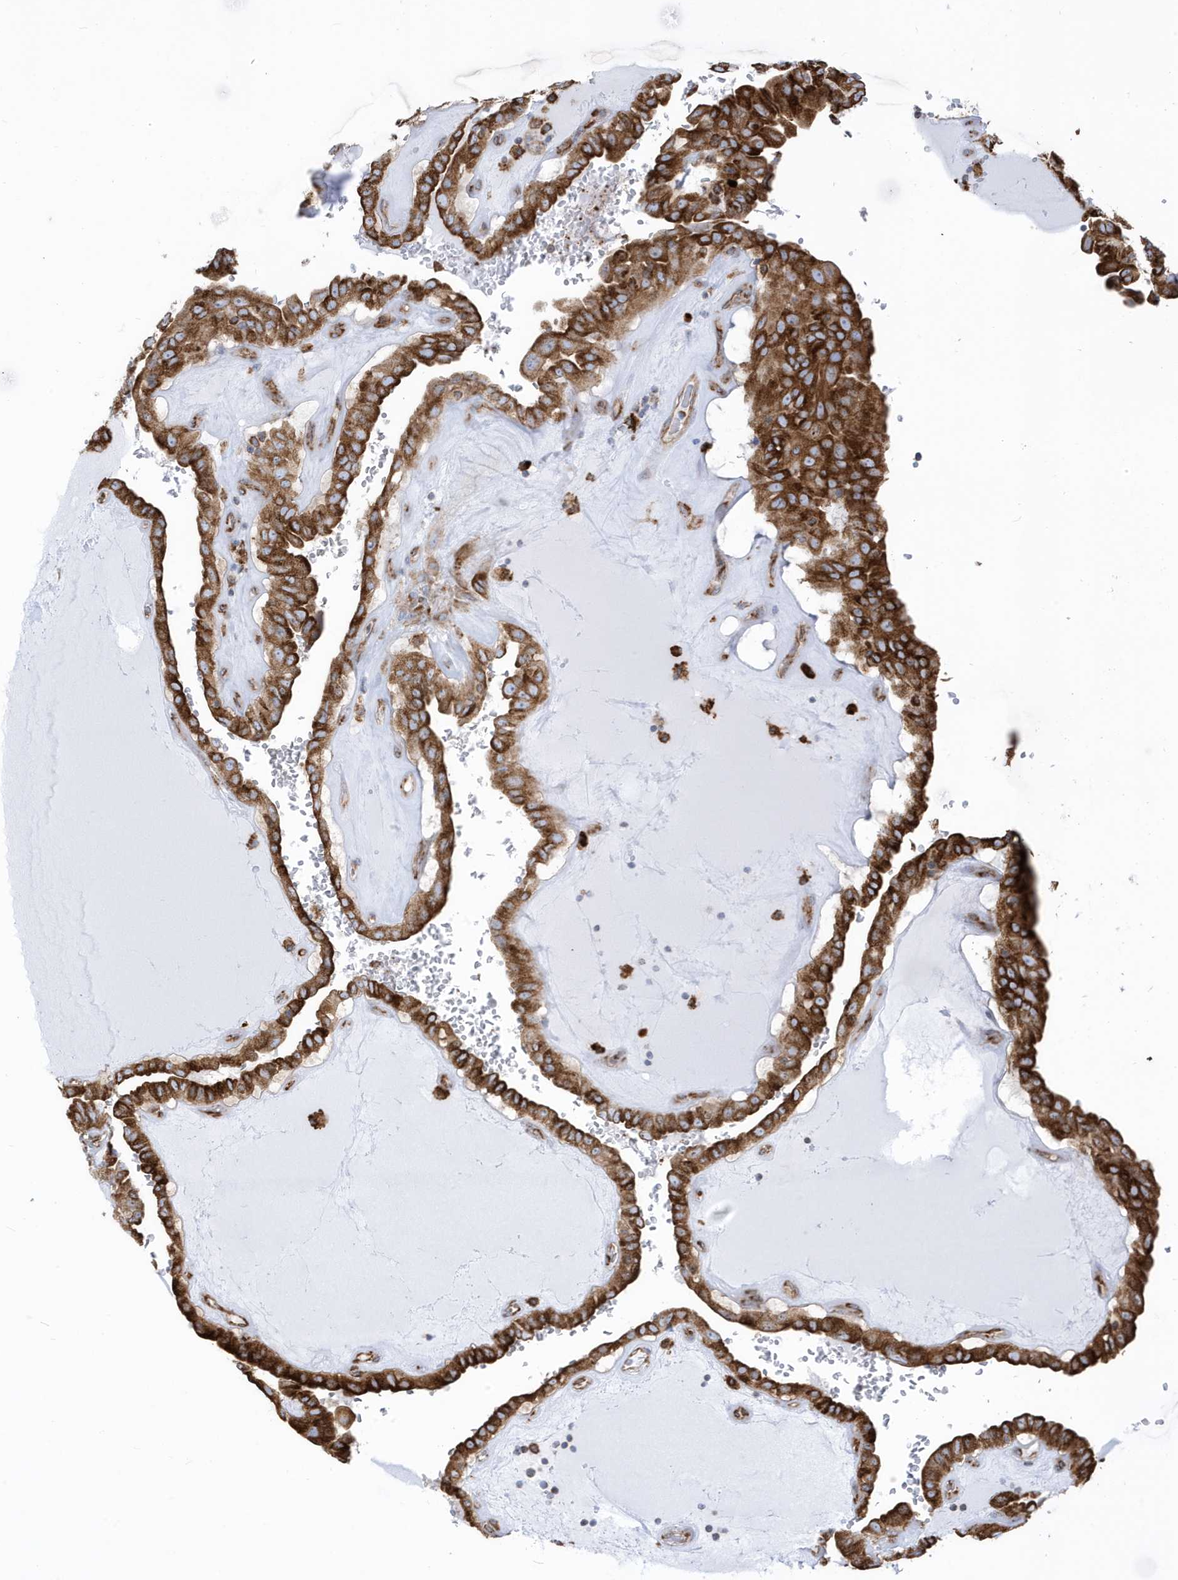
{"staining": {"intensity": "strong", "quantity": ">75%", "location": "cytoplasmic/membranous"}, "tissue": "thyroid cancer", "cell_type": "Tumor cells", "image_type": "cancer", "snomed": [{"axis": "morphology", "description": "Papillary adenocarcinoma, NOS"}, {"axis": "topography", "description": "Thyroid gland"}], "caption": "Protein positivity by immunohistochemistry exhibits strong cytoplasmic/membranous staining in about >75% of tumor cells in thyroid cancer.", "gene": "PDIA6", "patient": {"sex": "male", "age": 77}}